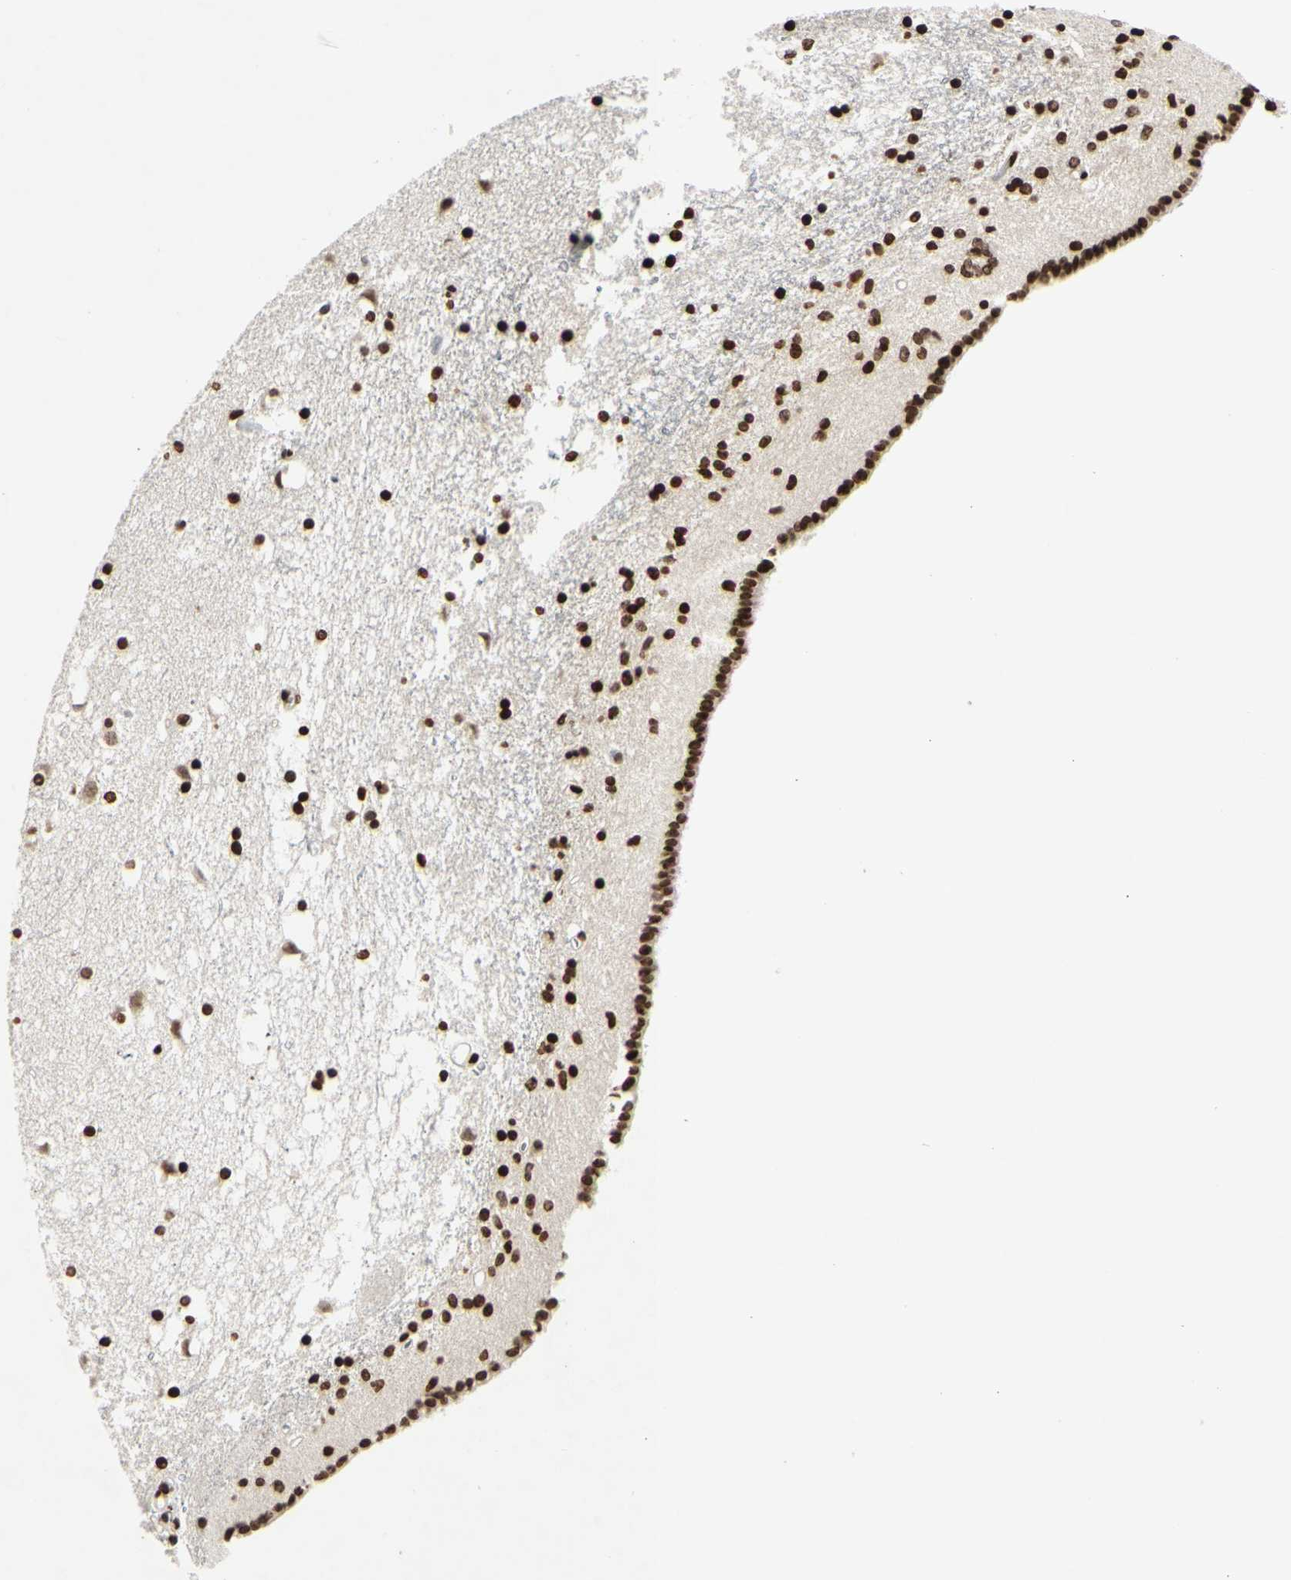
{"staining": {"intensity": "strong", "quantity": ">75%", "location": "nuclear"}, "tissue": "caudate", "cell_type": "Glial cells", "image_type": "normal", "snomed": [{"axis": "morphology", "description": "Normal tissue, NOS"}, {"axis": "topography", "description": "Lateral ventricle wall"}], "caption": "Benign caudate shows strong nuclear expression in approximately >75% of glial cells (DAB (3,3'-diaminobenzidine) IHC, brown staining for protein, blue staining for nuclei)..", "gene": "RORA", "patient": {"sex": "male", "age": 45}}